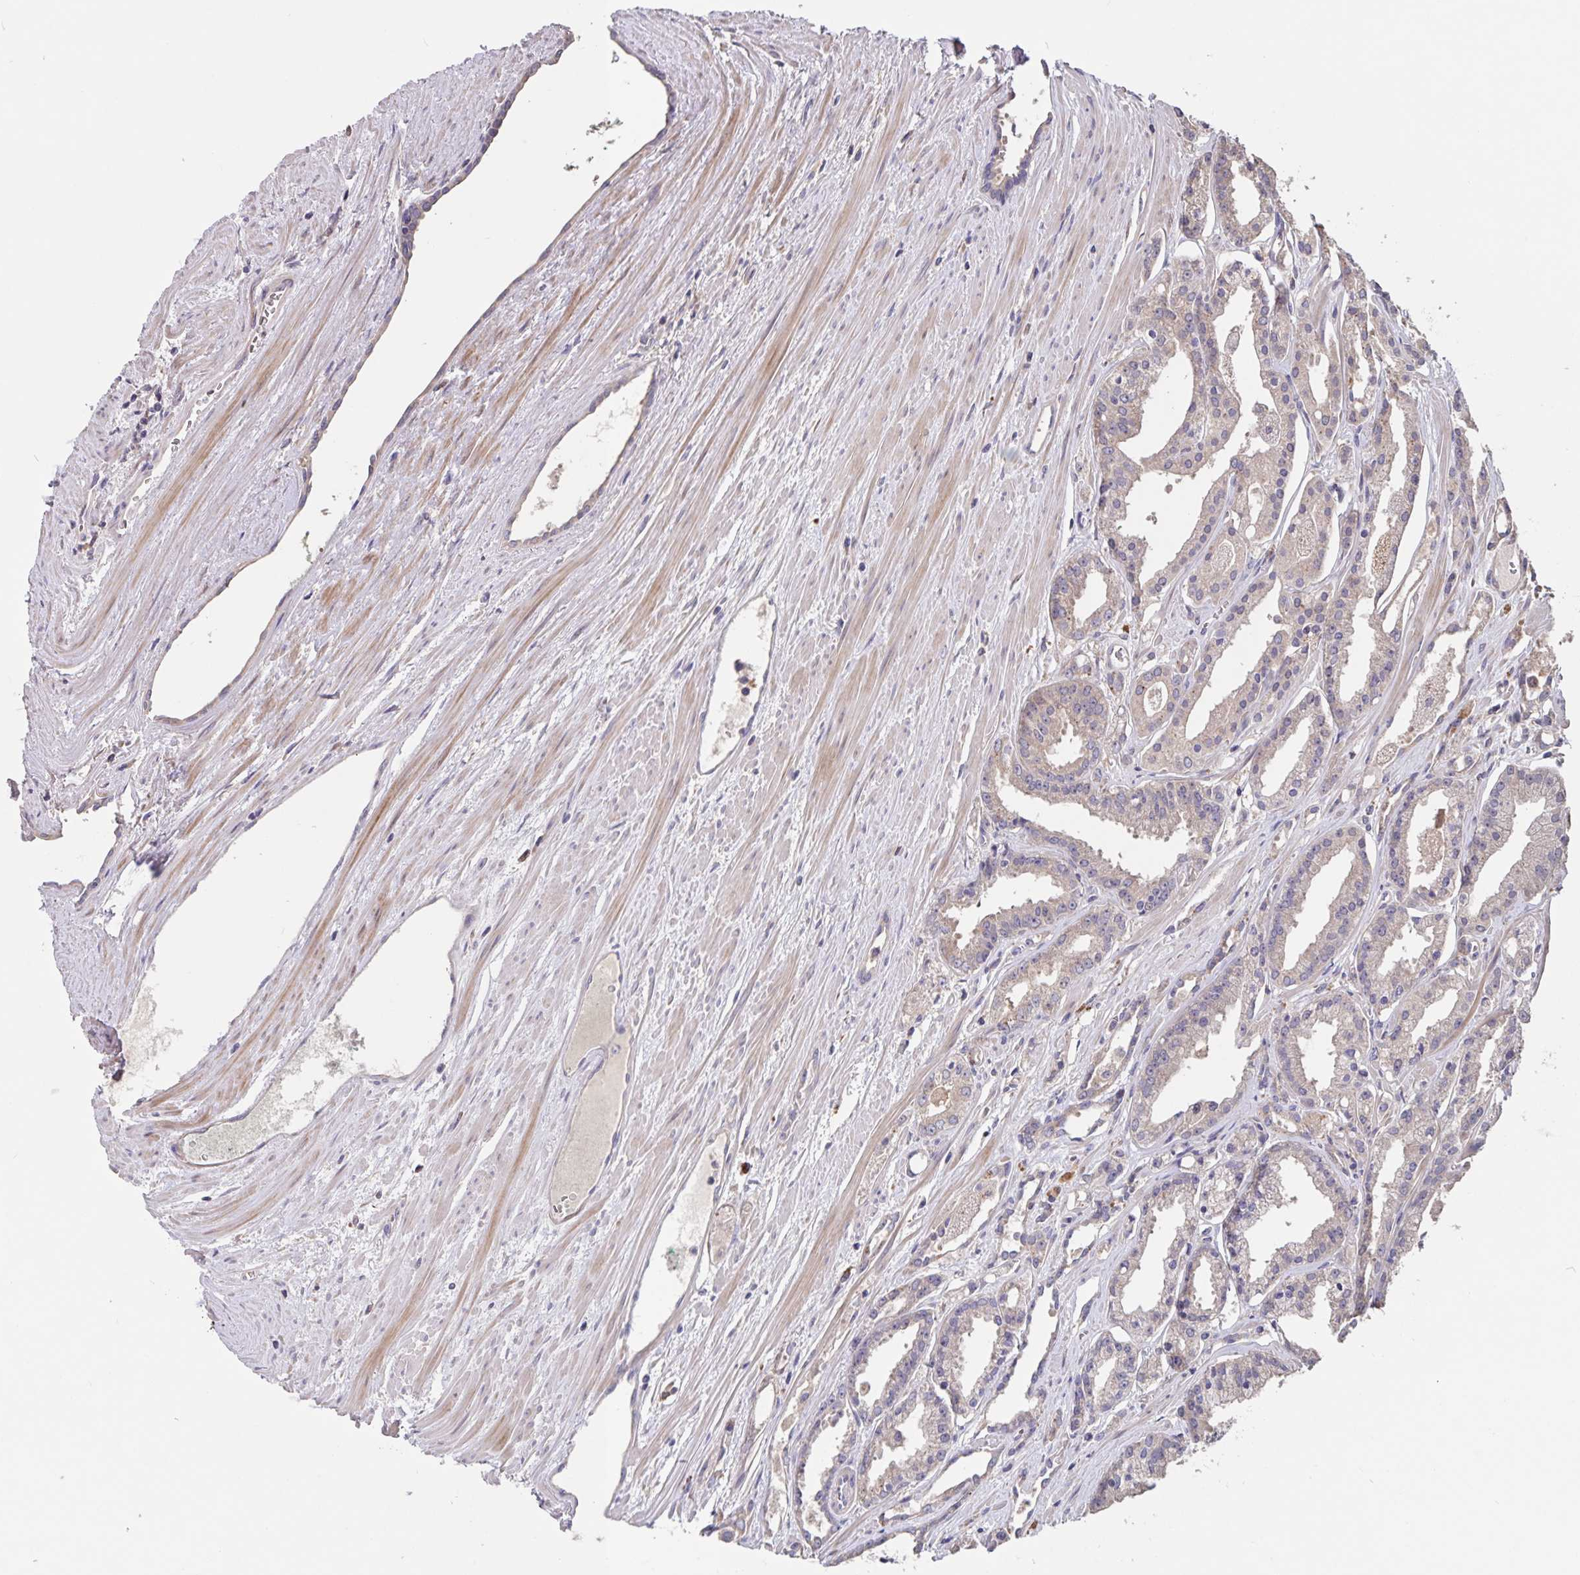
{"staining": {"intensity": "weak", "quantity": ">75%", "location": "cytoplasmic/membranous"}, "tissue": "prostate cancer", "cell_type": "Tumor cells", "image_type": "cancer", "snomed": [{"axis": "morphology", "description": "Adenocarcinoma, High grade"}, {"axis": "topography", "description": "Prostate"}], "caption": "High-magnification brightfield microscopy of prostate cancer stained with DAB (brown) and counterstained with hematoxylin (blue). tumor cells exhibit weak cytoplasmic/membranous staining is appreciated in approximately>75% of cells. Nuclei are stained in blue.", "gene": "FBXL16", "patient": {"sex": "male", "age": 68}}